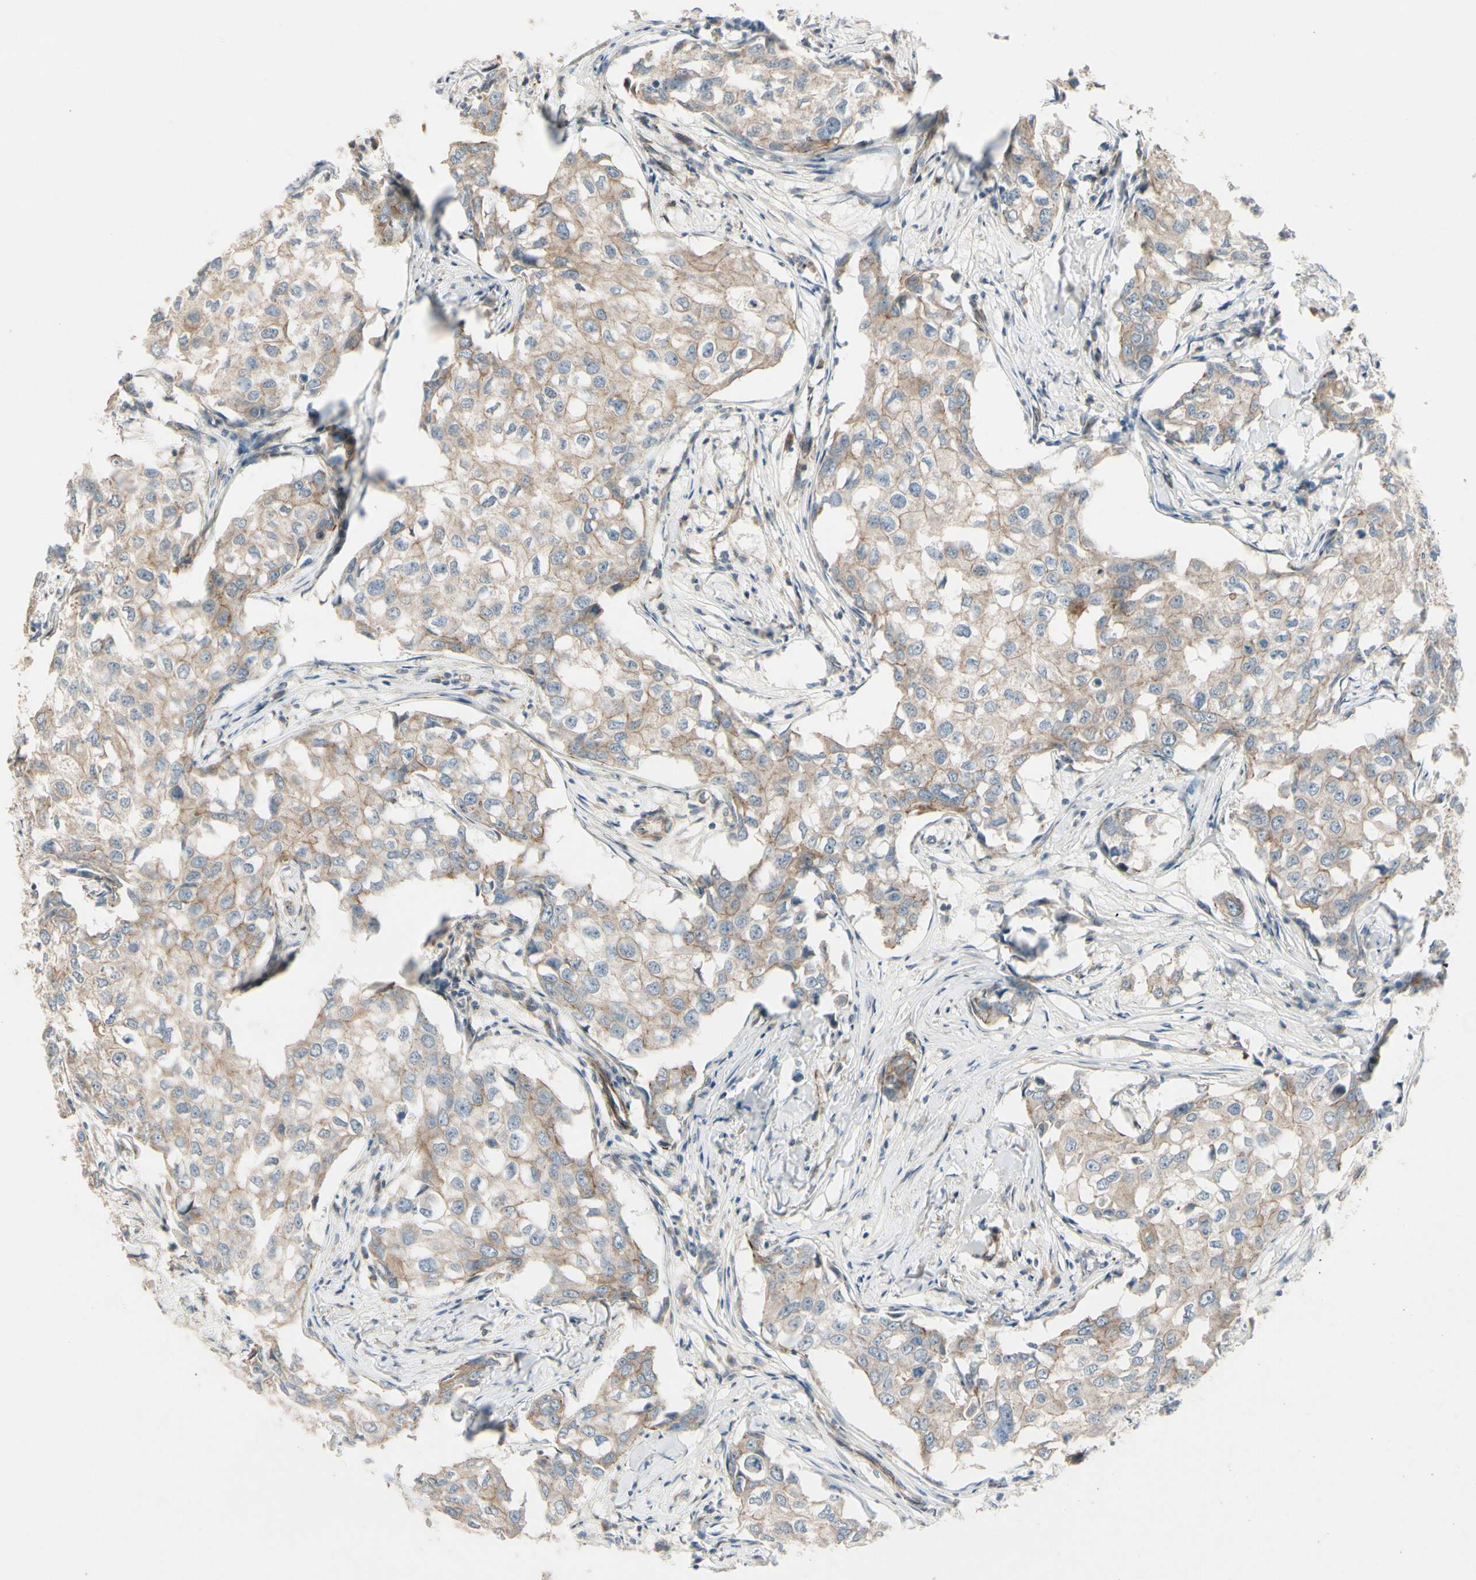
{"staining": {"intensity": "weak", "quantity": ">75%", "location": "cytoplasmic/membranous"}, "tissue": "breast cancer", "cell_type": "Tumor cells", "image_type": "cancer", "snomed": [{"axis": "morphology", "description": "Duct carcinoma"}, {"axis": "topography", "description": "Breast"}], "caption": "Brown immunohistochemical staining in human breast cancer displays weak cytoplasmic/membranous staining in about >75% of tumor cells. The staining was performed using DAB to visualize the protein expression in brown, while the nuclei were stained in blue with hematoxylin (Magnification: 20x).", "gene": "PPP3CB", "patient": {"sex": "female", "age": 27}}